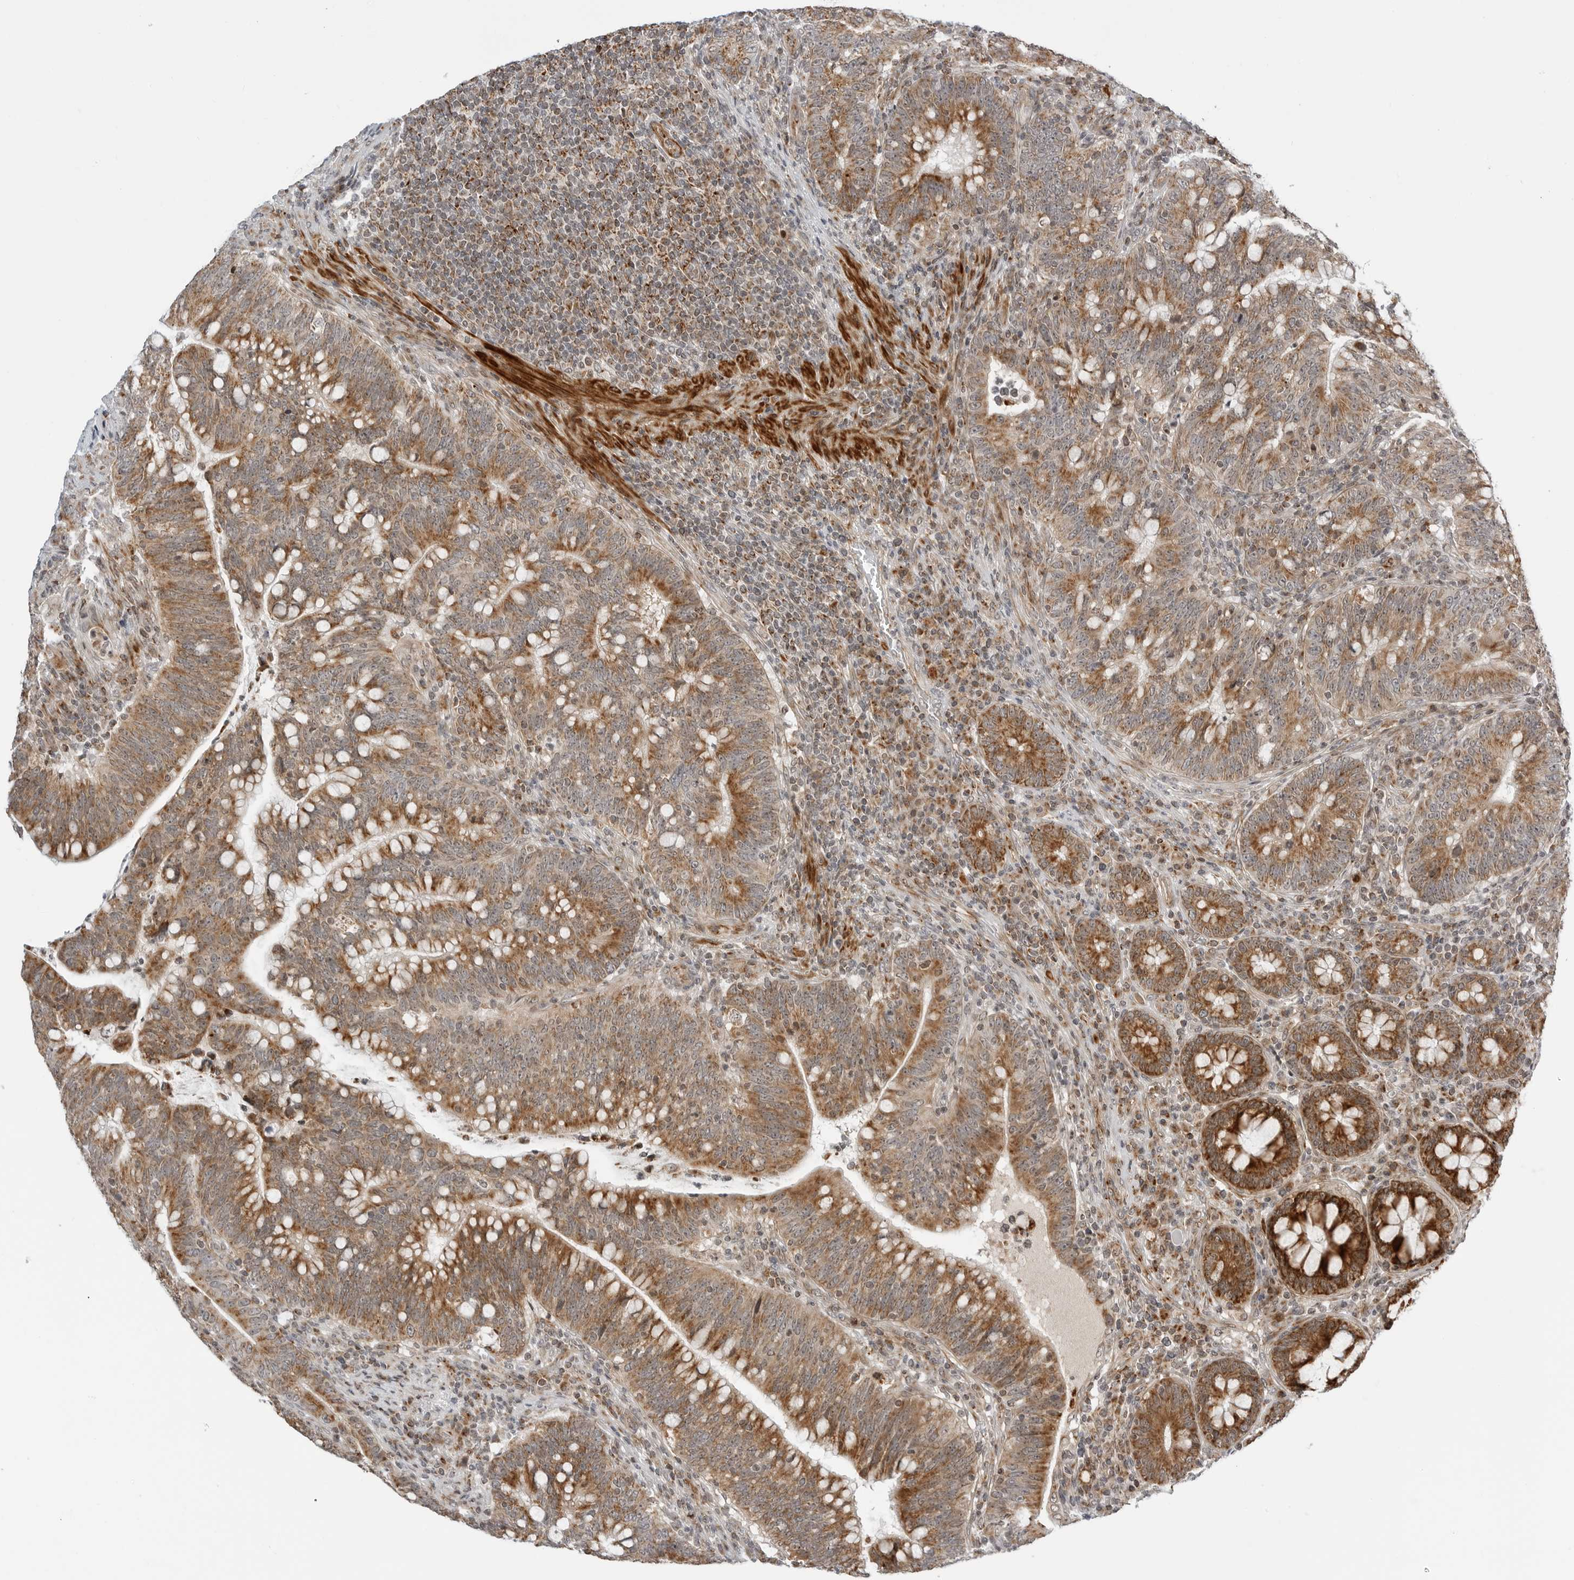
{"staining": {"intensity": "moderate", "quantity": ">75%", "location": "cytoplasmic/membranous"}, "tissue": "colorectal cancer", "cell_type": "Tumor cells", "image_type": "cancer", "snomed": [{"axis": "morphology", "description": "Adenocarcinoma, NOS"}, {"axis": "topography", "description": "Colon"}], "caption": "Colorectal cancer (adenocarcinoma) was stained to show a protein in brown. There is medium levels of moderate cytoplasmic/membranous positivity in approximately >75% of tumor cells. (DAB (3,3'-diaminobenzidine) IHC, brown staining for protein, blue staining for nuclei).", "gene": "PEX2", "patient": {"sex": "female", "age": 66}}